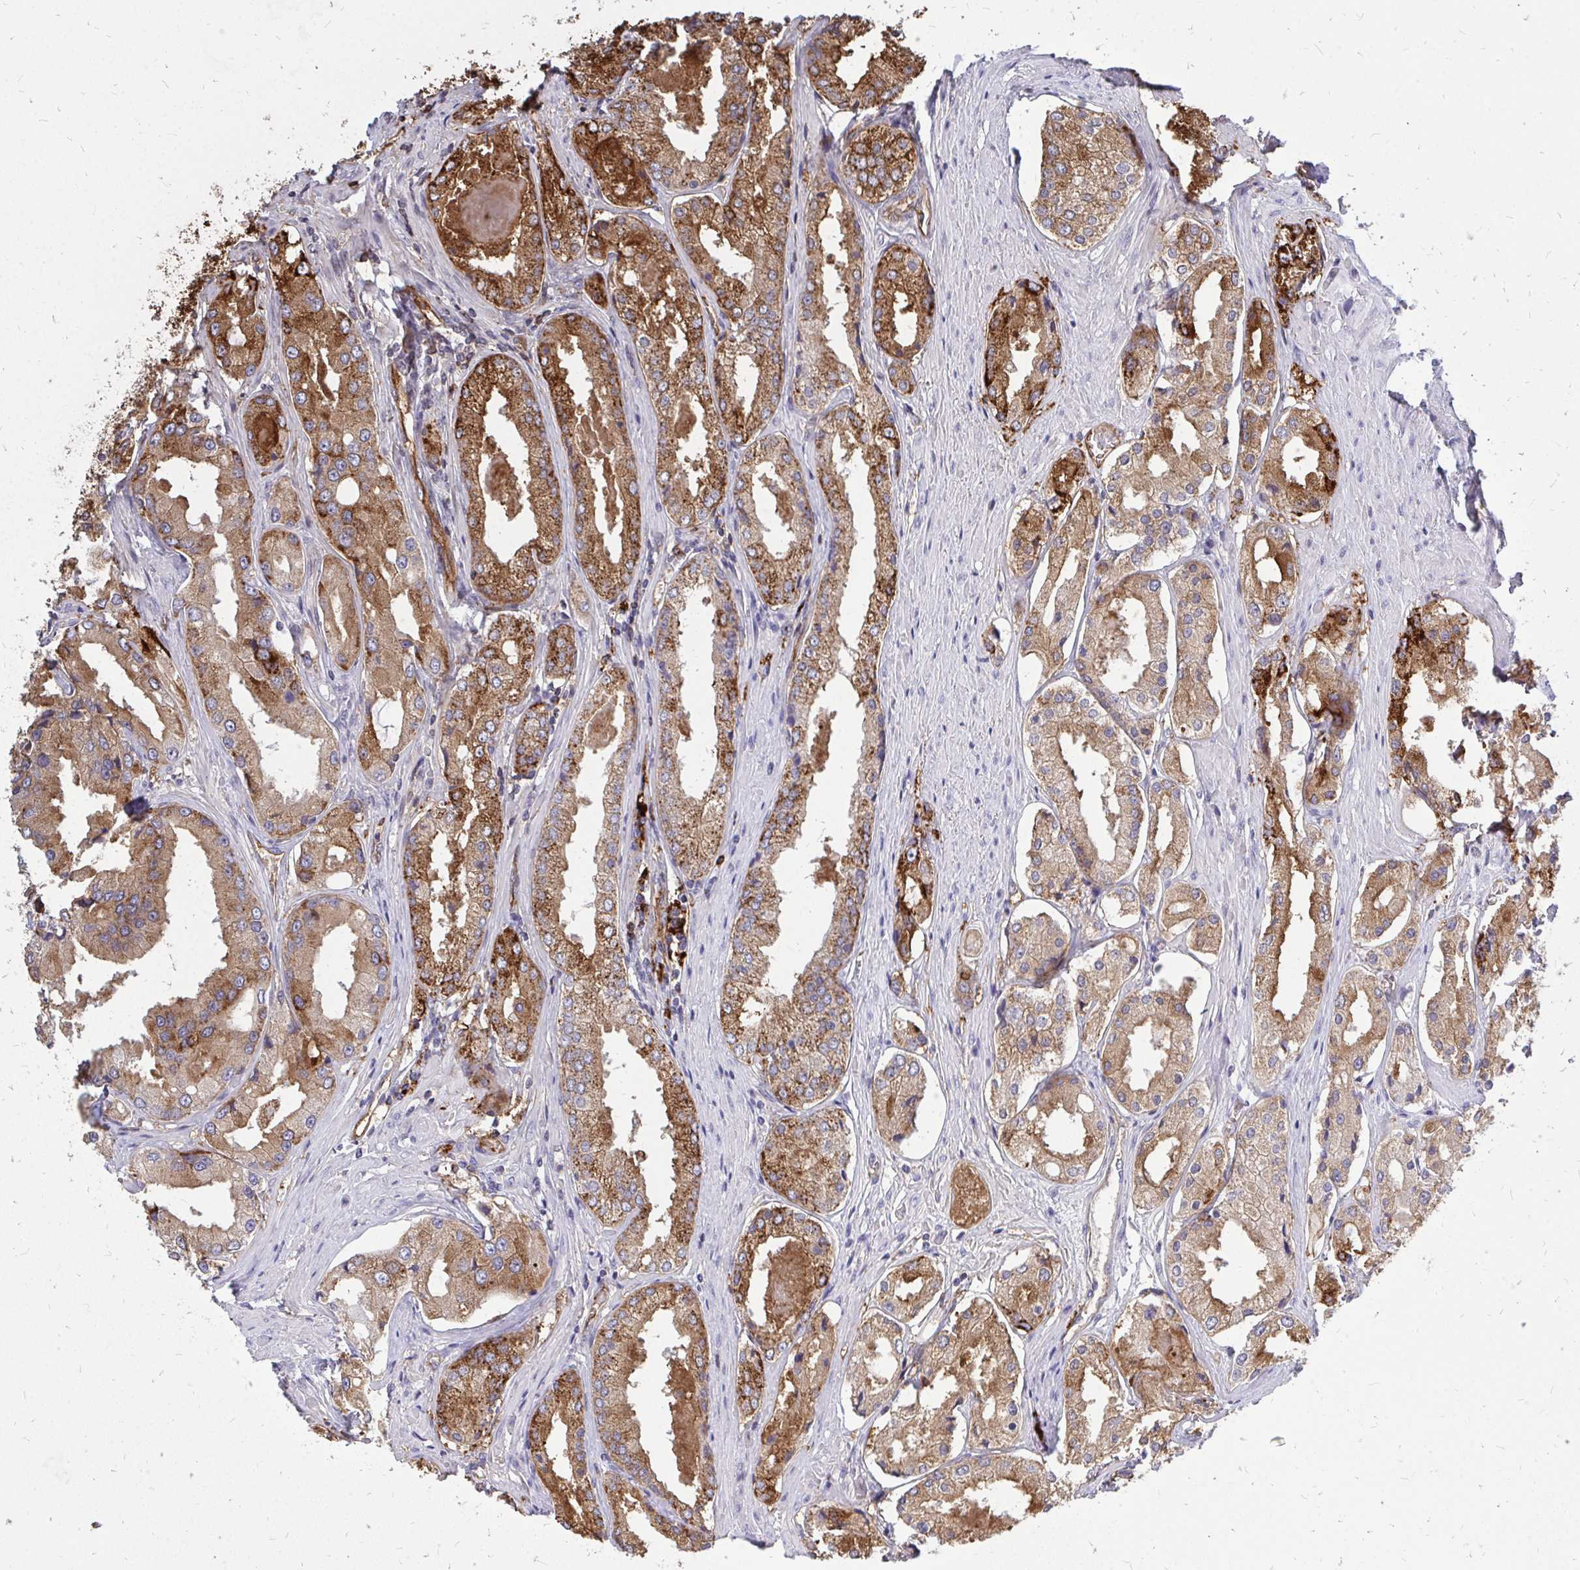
{"staining": {"intensity": "strong", "quantity": "25%-75%", "location": "cytoplasmic/membranous"}, "tissue": "prostate cancer", "cell_type": "Tumor cells", "image_type": "cancer", "snomed": [{"axis": "morphology", "description": "Adenocarcinoma, Low grade"}, {"axis": "topography", "description": "Prostate"}], "caption": "Brown immunohistochemical staining in human low-grade adenocarcinoma (prostate) reveals strong cytoplasmic/membranous expression in about 25%-75% of tumor cells.", "gene": "MARCKSL1", "patient": {"sex": "male", "age": 68}}